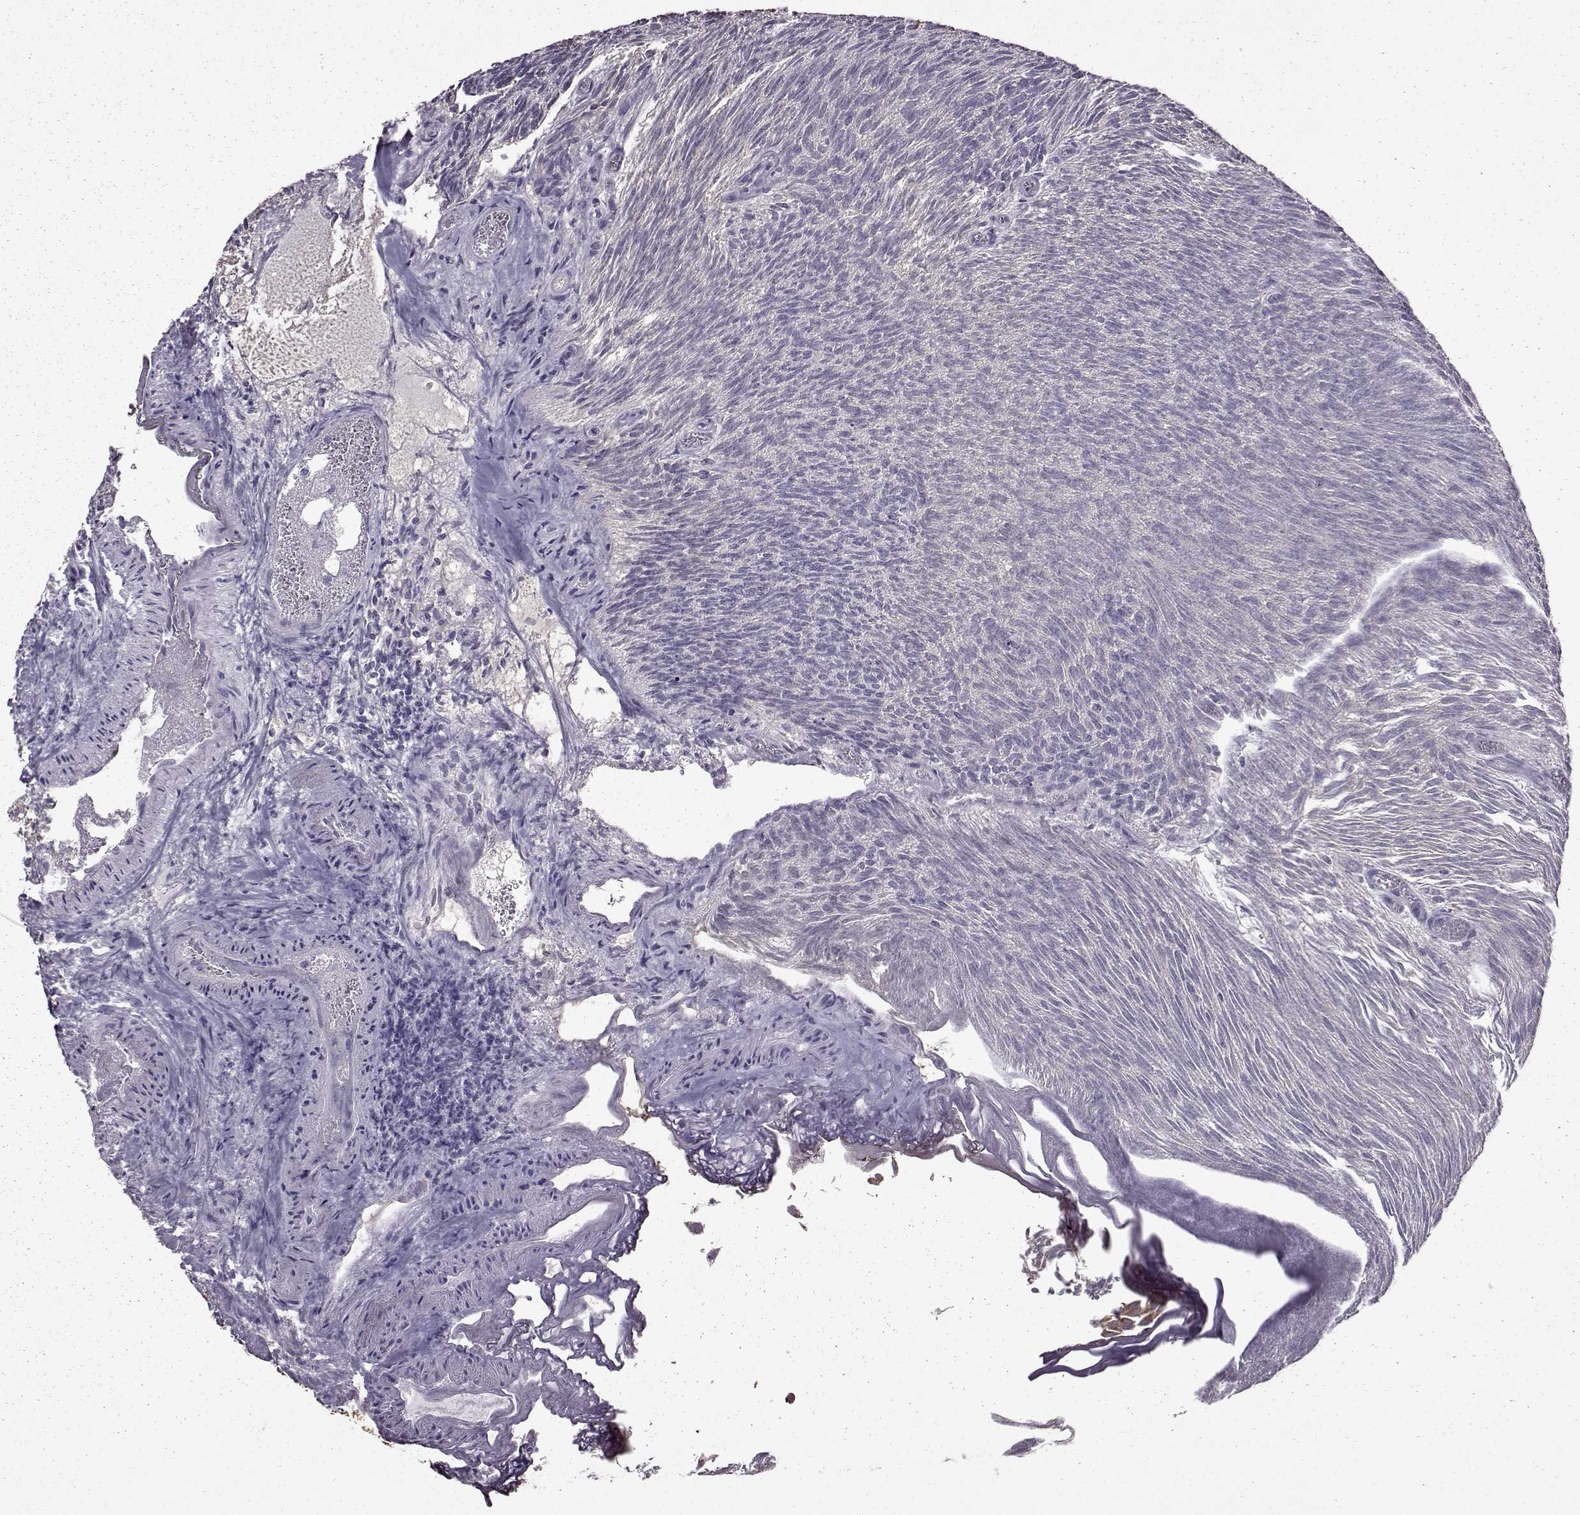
{"staining": {"intensity": "moderate", "quantity": "25%-75%", "location": "cytoplasmic/membranous"}, "tissue": "urothelial cancer", "cell_type": "Tumor cells", "image_type": "cancer", "snomed": [{"axis": "morphology", "description": "Urothelial carcinoma, Low grade"}, {"axis": "topography", "description": "Urinary bladder"}], "caption": "Urothelial cancer tissue displays moderate cytoplasmic/membranous staining in about 25%-75% of tumor cells", "gene": "NME1-NME2", "patient": {"sex": "male", "age": 77}}